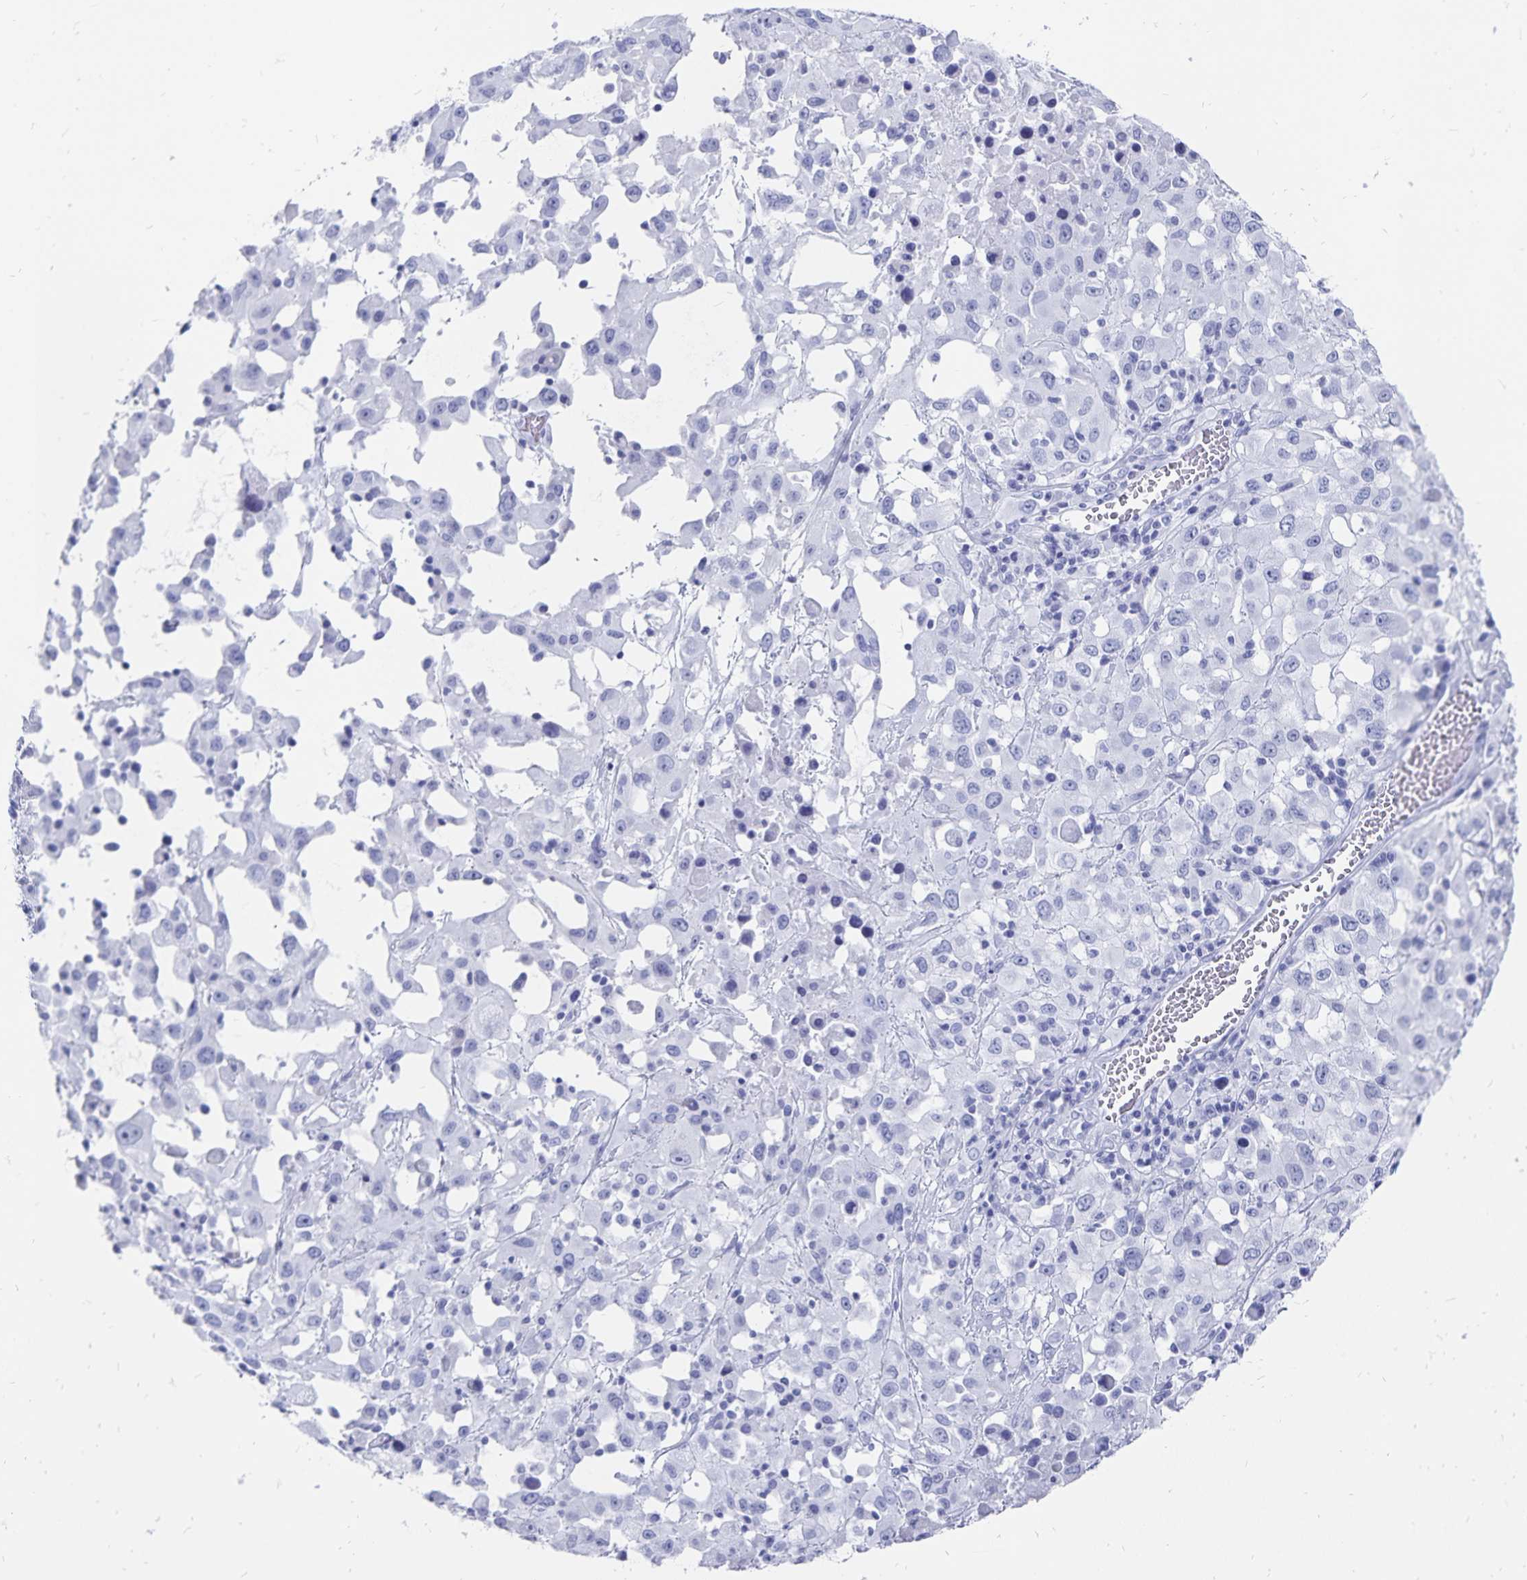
{"staining": {"intensity": "negative", "quantity": "none", "location": "none"}, "tissue": "melanoma", "cell_type": "Tumor cells", "image_type": "cancer", "snomed": [{"axis": "morphology", "description": "Malignant melanoma, Metastatic site"}, {"axis": "topography", "description": "Soft tissue"}], "caption": "A photomicrograph of human melanoma is negative for staining in tumor cells.", "gene": "ADH1A", "patient": {"sex": "male", "age": 50}}